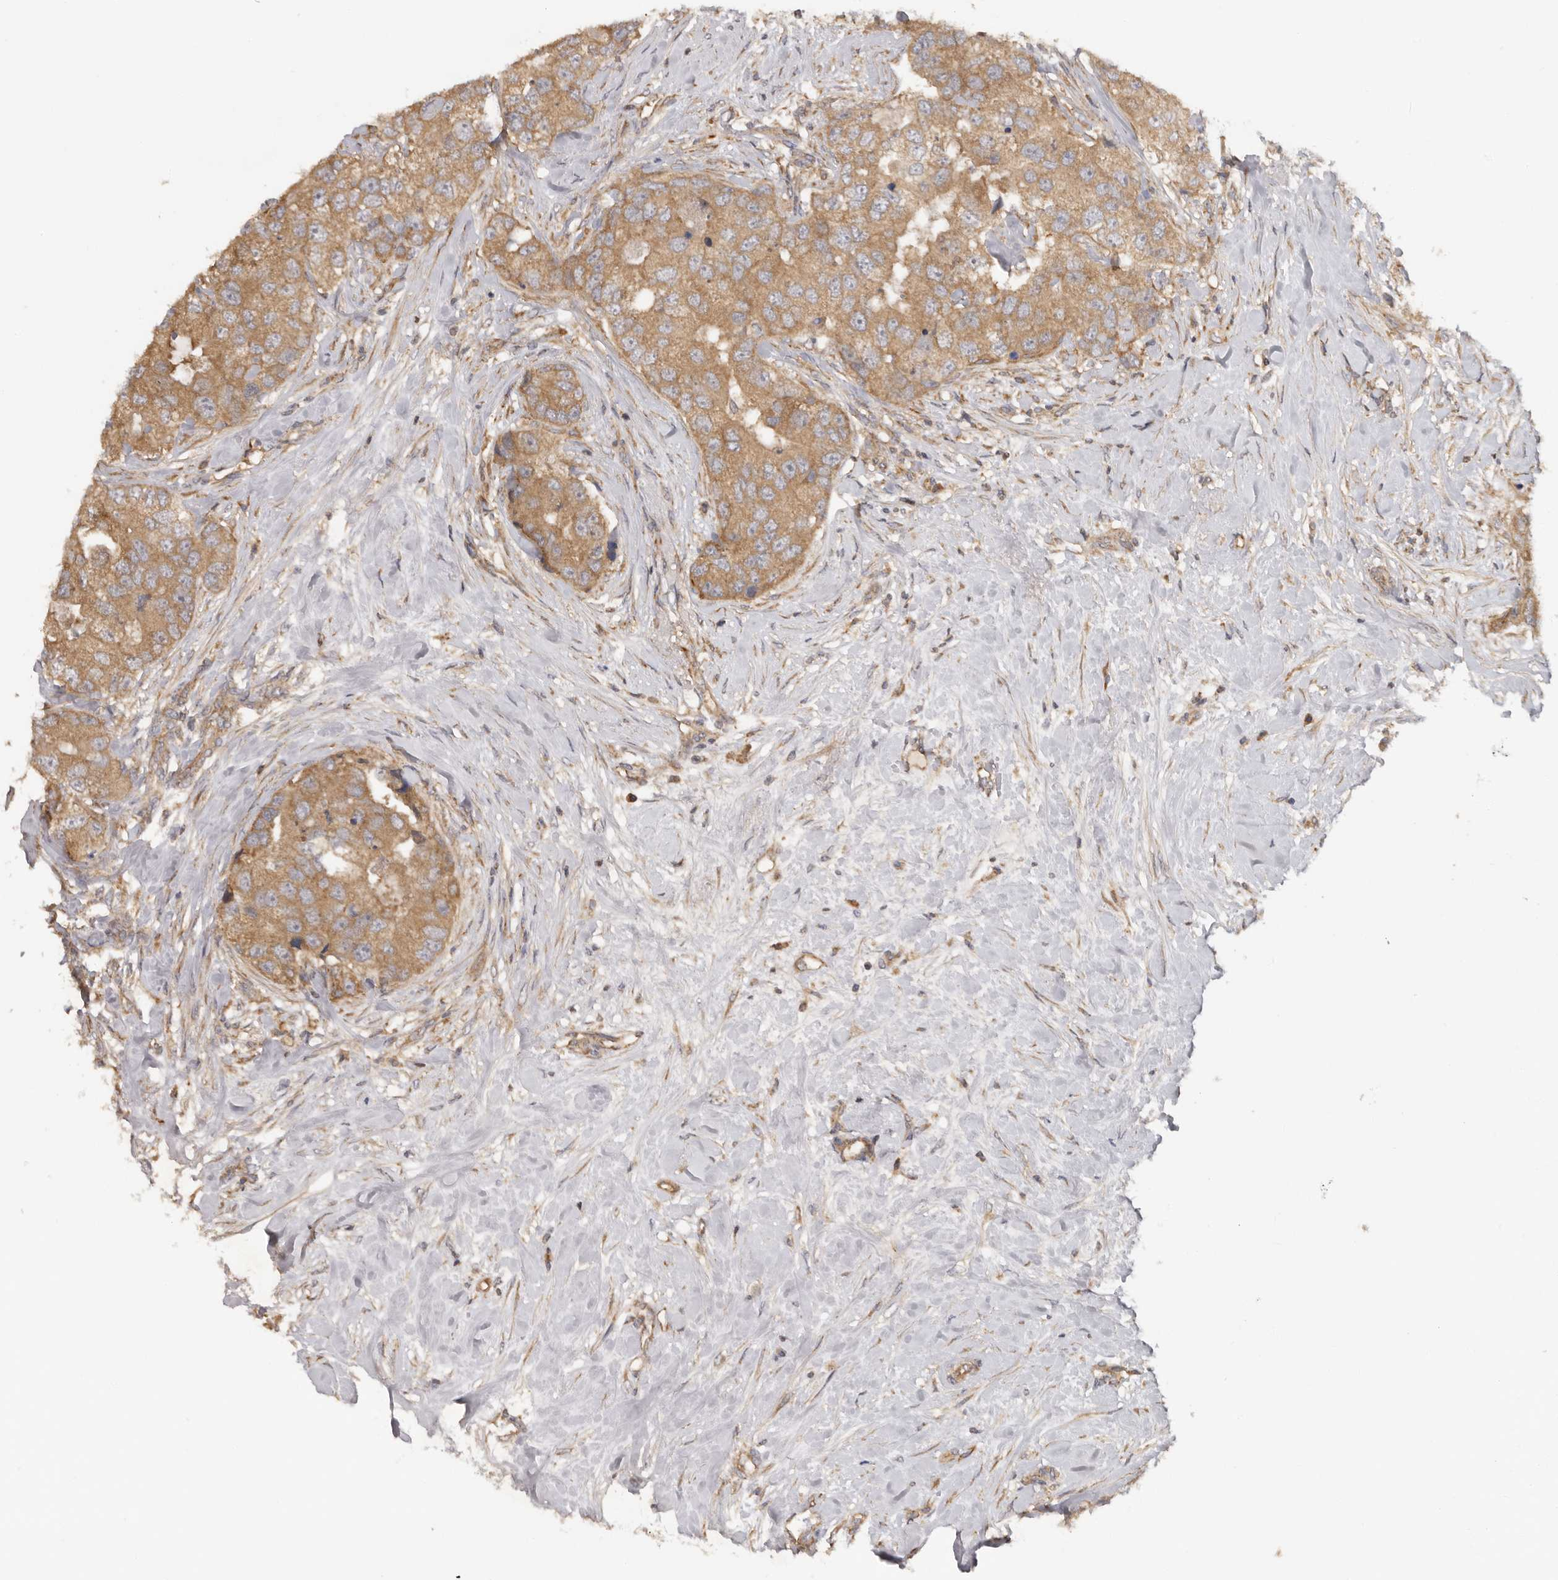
{"staining": {"intensity": "moderate", "quantity": ">75%", "location": "cytoplasmic/membranous"}, "tissue": "breast cancer", "cell_type": "Tumor cells", "image_type": "cancer", "snomed": [{"axis": "morphology", "description": "Duct carcinoma"}, {"axis": "topography", "description": "Breast"}], "caption": "A high-resolution photomicrograph shows IHC staining of intraductal carcinoma (breast), which exhibits moderate cytoplasmic/membranous staining in approximately >75% of tumor cells.", "gene": "PPP1R42", "patient": {"sex": "female", "age": 62}}